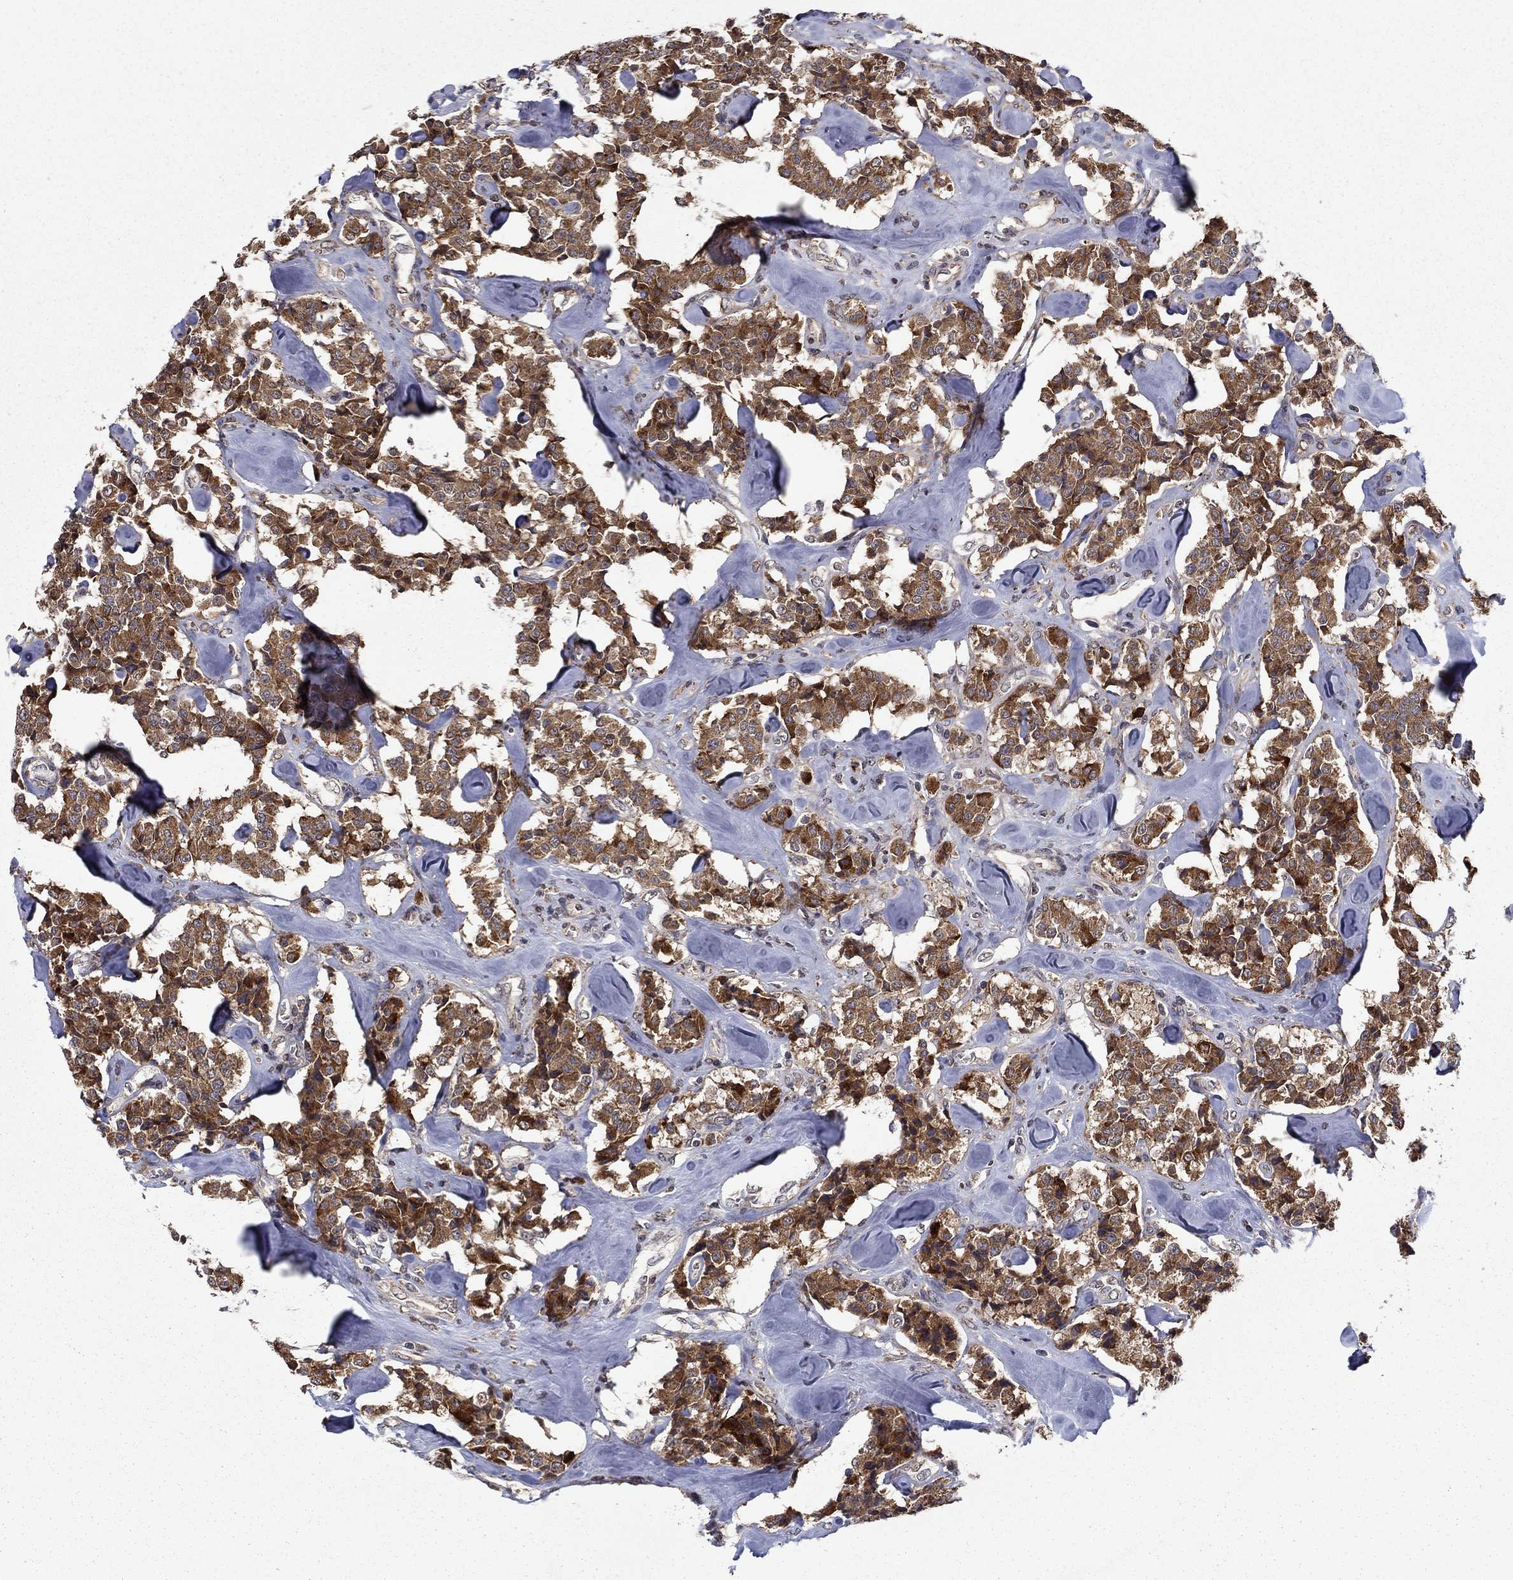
{"staining": {"intensity": "strong", "quantity": ">75%", "location": "cytoplasmic/membranous"}, "tissue": "carcinoid", "cell_type": "Tumor cells", "image_type": "cancer", "snomed": [{"axis": "morphology", "description": "Carcinoid, malignant, NOS"}, {"axis": "topography", "description": "Pancreas"}], "caption": "Human malignant carcinoid stained with a brown dye shows strong cytoplasmic/membranous positive staining in about >75% of tumor cells.", "gene": "SLC2A13", "patient": {"sex": "male", "age": 41}}